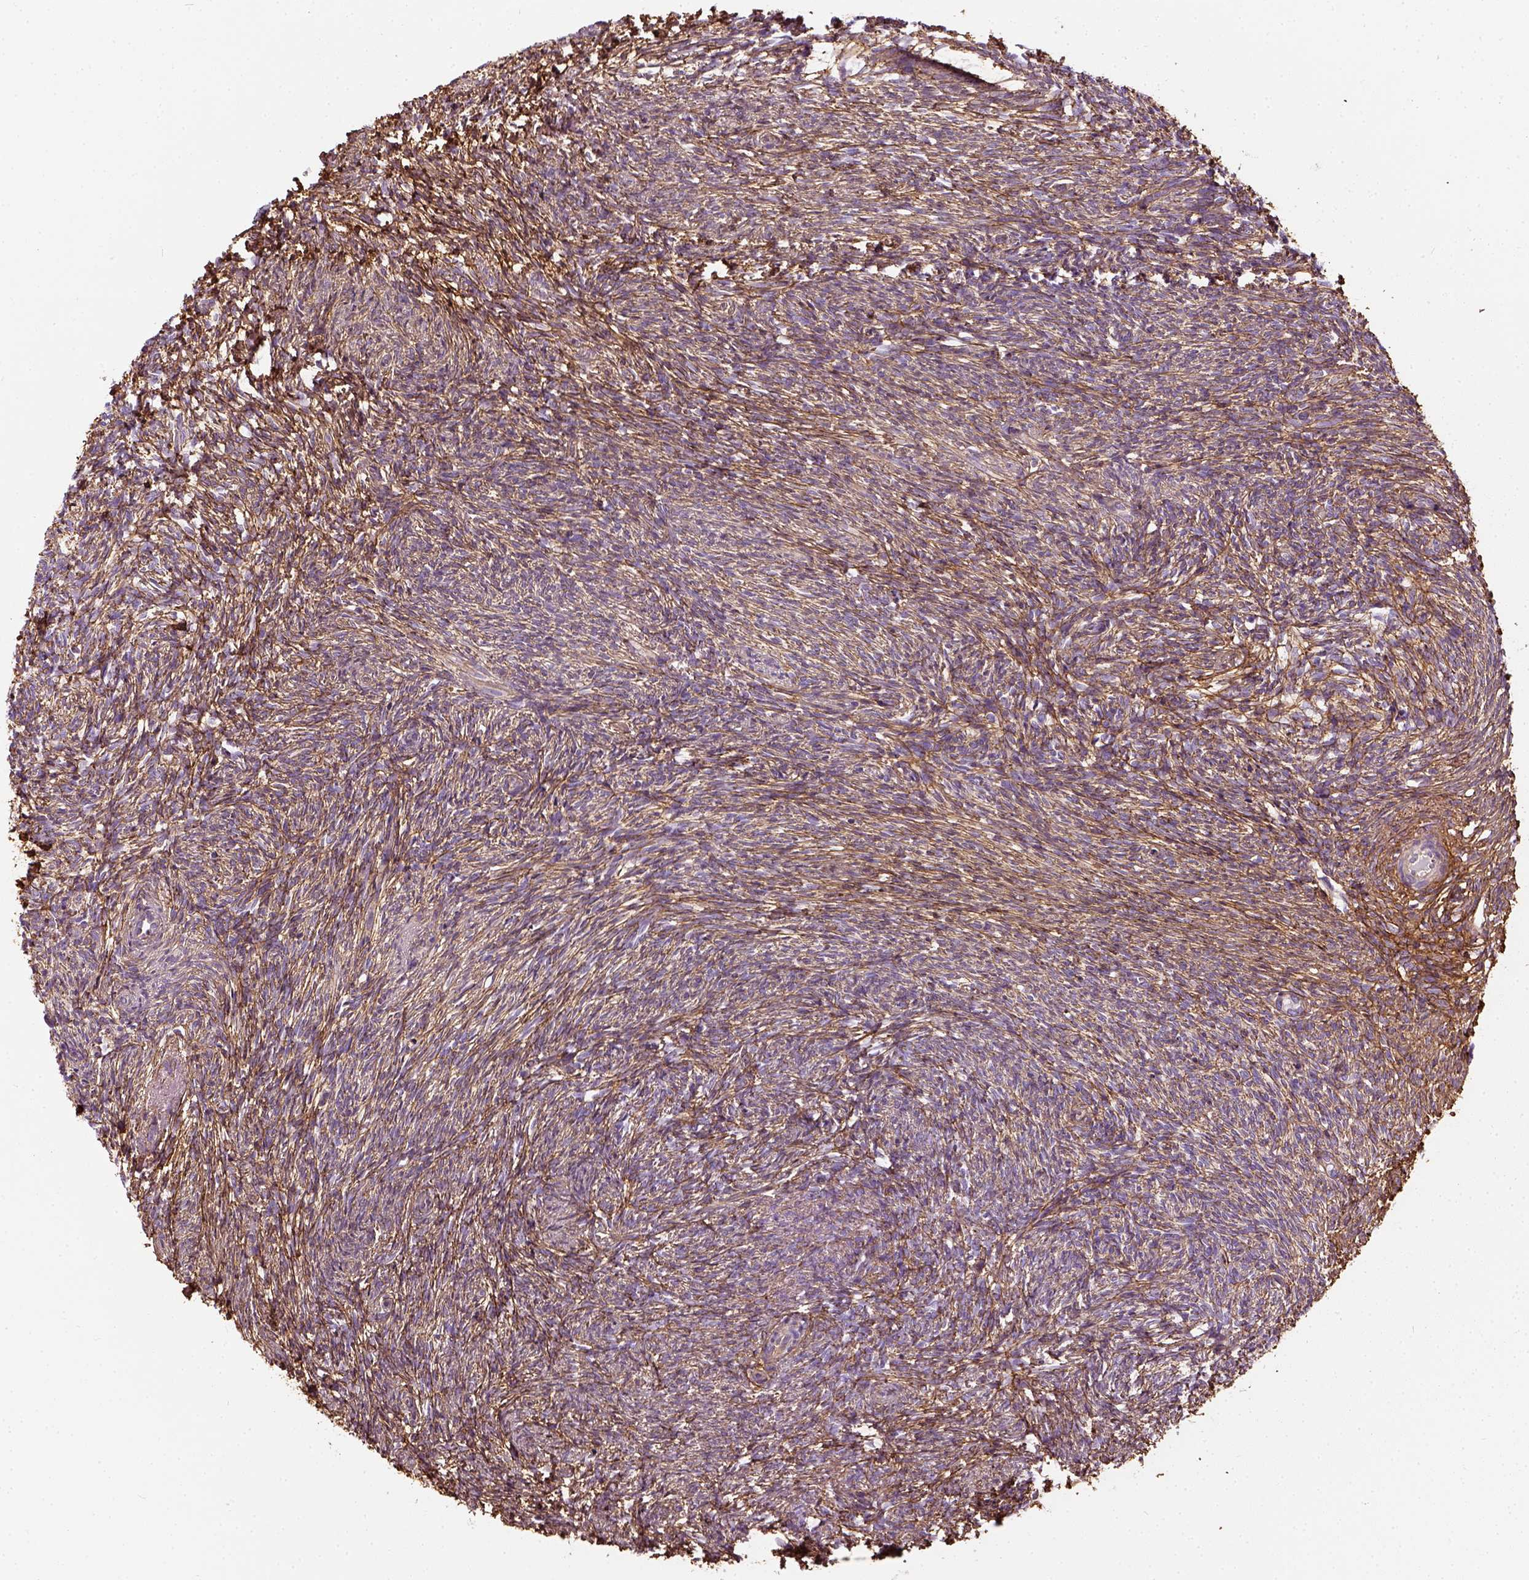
{"staining": {"intensity": "weak", "quantity": ">75%", "location": "cytoplasmic/membranous"}, "tissue": "ovary", "cell_type": "Follicle cells", "image_type": "normal", "snomed": [{"axis": "morphology", "description": "Normal tissue, NOS"}, {"axis": "topography", "description": "Ovary"}], "caption": "This is an image of immunohistochemistry (IHC) staining of normal ovary, which shows weak expression in the cytoplasmic/membranous of follicle cells.", "gene": "COL6A2", "patient": {"sex": "female", "age": 46}}